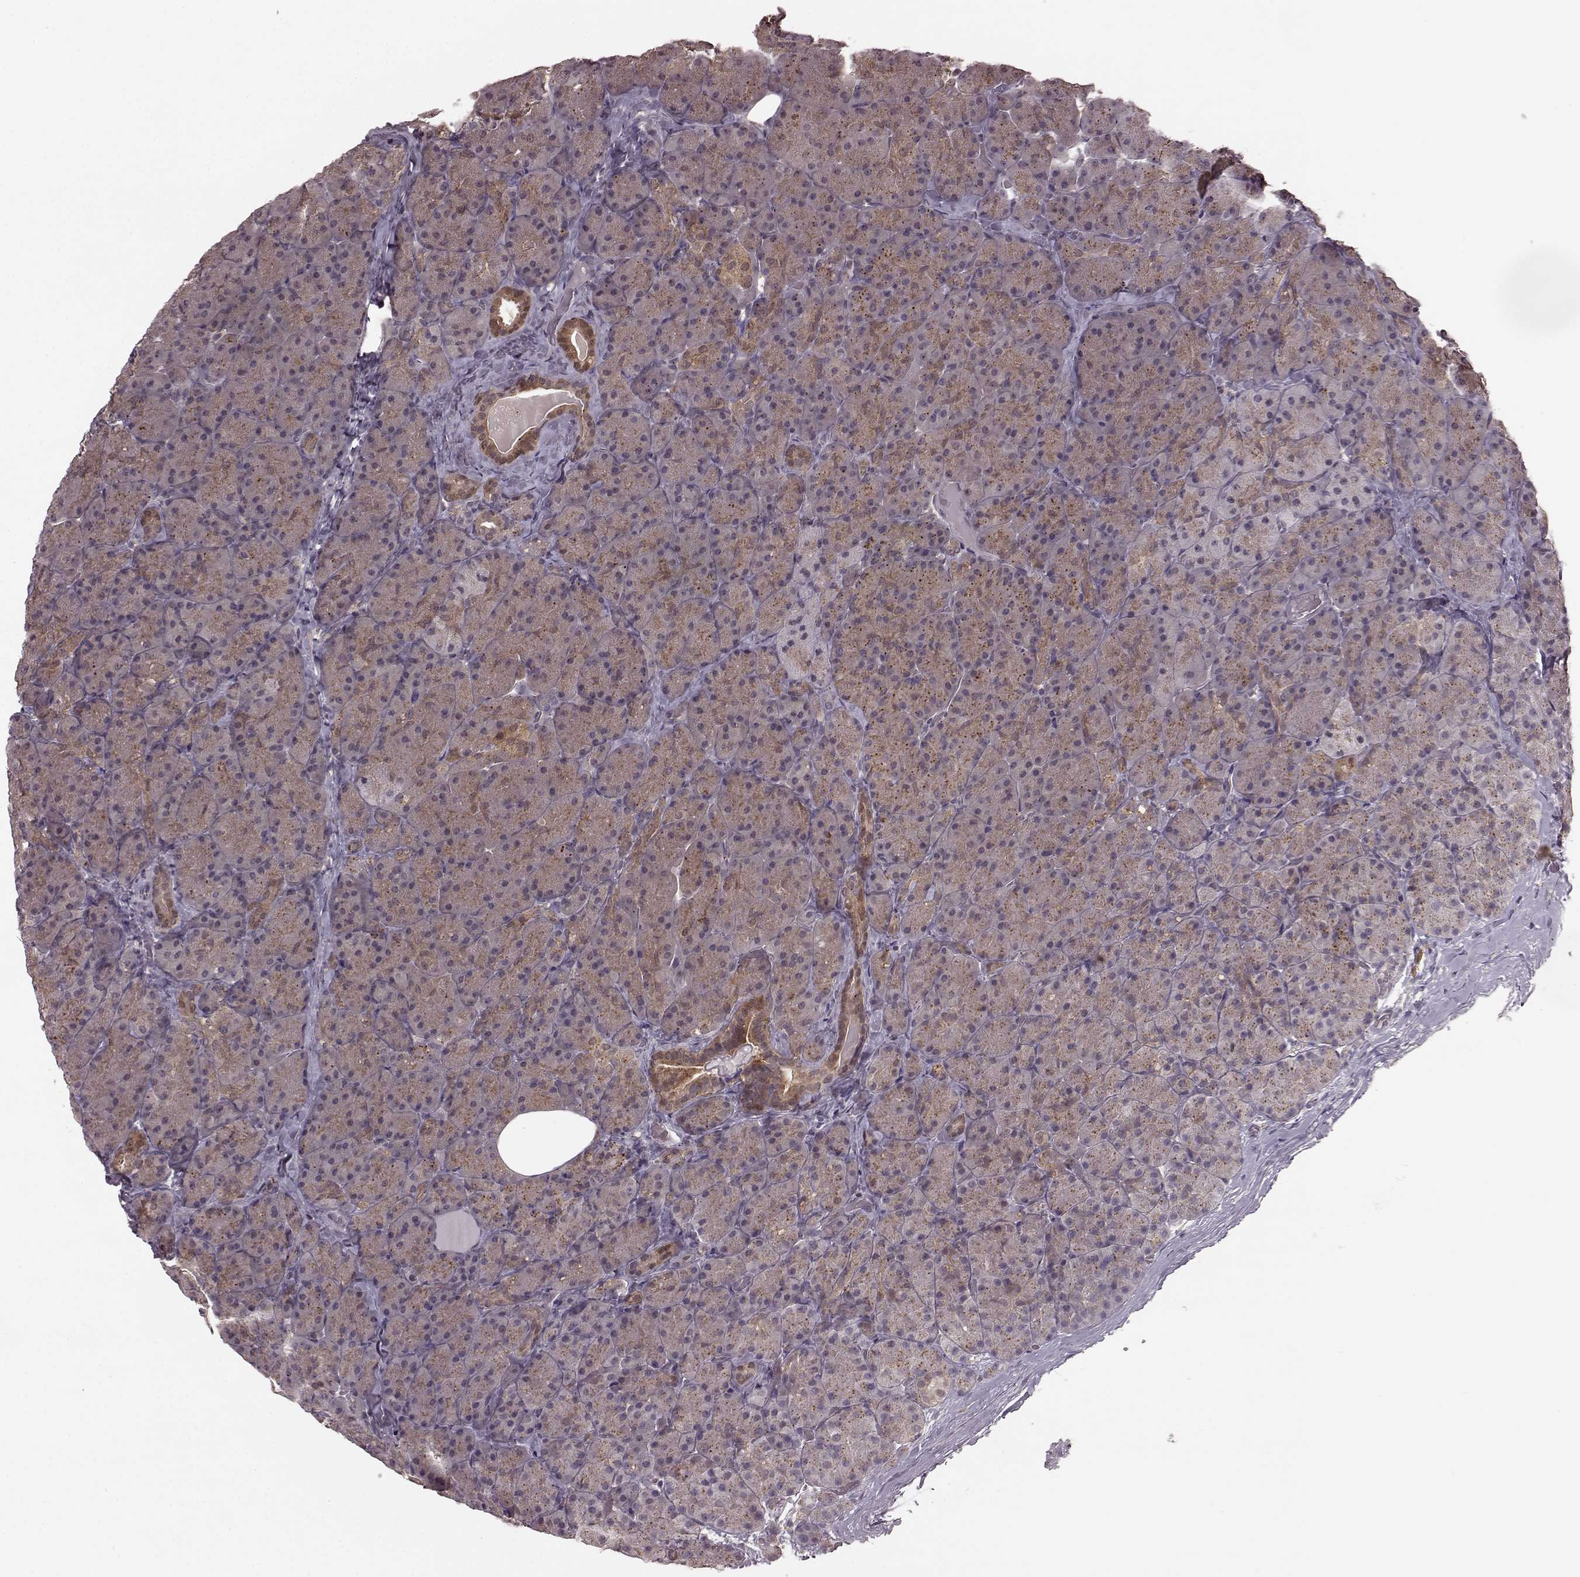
{"staining": {"intensity": "weak", "quantity": "25%-75%", "location": "cytoplasmic/membranous"}, "tissue": "pancreas", "cell_type": "Exocrine glandular cells", "image_type": "normal", "snomed": [{"axis": "morphology", "description": "Normal tissue, NOS"}, {"axis": "topography", "description": "Pancreas"}], "caption": "Immunohistochemistry (IHC) photomicrograph of benign pancreas: human pancreas stained using IHC displays low levels of weak protein expression localized specifically in the cytoplasmic/membranous of exocrine glandular cells, appearing as a cytoplasmic/membranous brown color.", "gene": "GSS", "patient": {"sex": "male", "age": 57}}